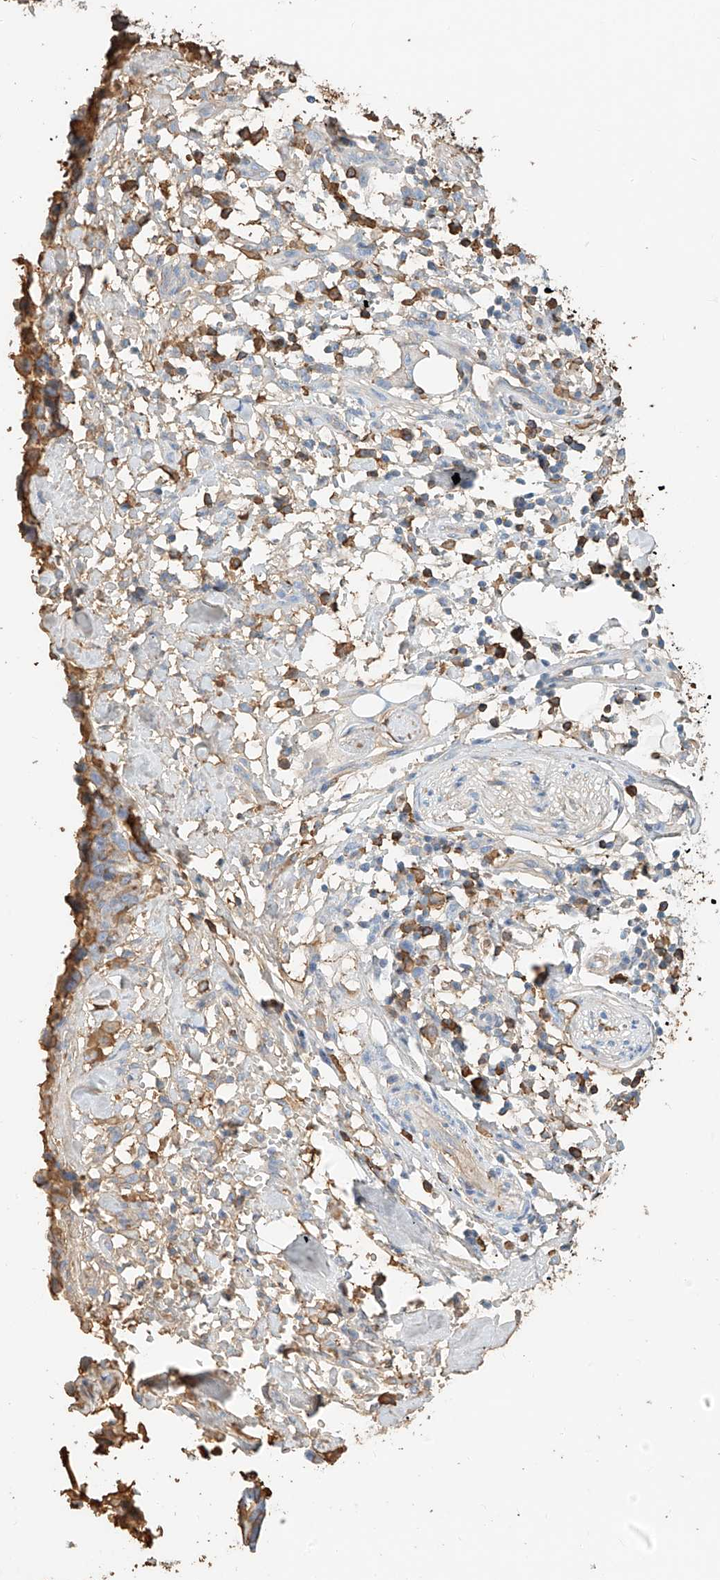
{"staining": {"intensity": "weak", "quantity": "<25%", "location": "cytoplasmic/membranous"}, "tissue": "ovarian cancer", "cell_type": "Tumor cells", "image_type": "cancer", "snomed": [{"axis": "morphology", "description": "Cystadenocarcinoma, serous, NOS"}, {"axis": "topography", "description": "Ovary"}], "caption": "IHC histopathology image of human ovarian serous cystadenocarcinoma stained for a protein (brown), which shows no positivity in tumor cells.", "gene": "ZFP30", "patient": {"sex": "female", "age": 59}}